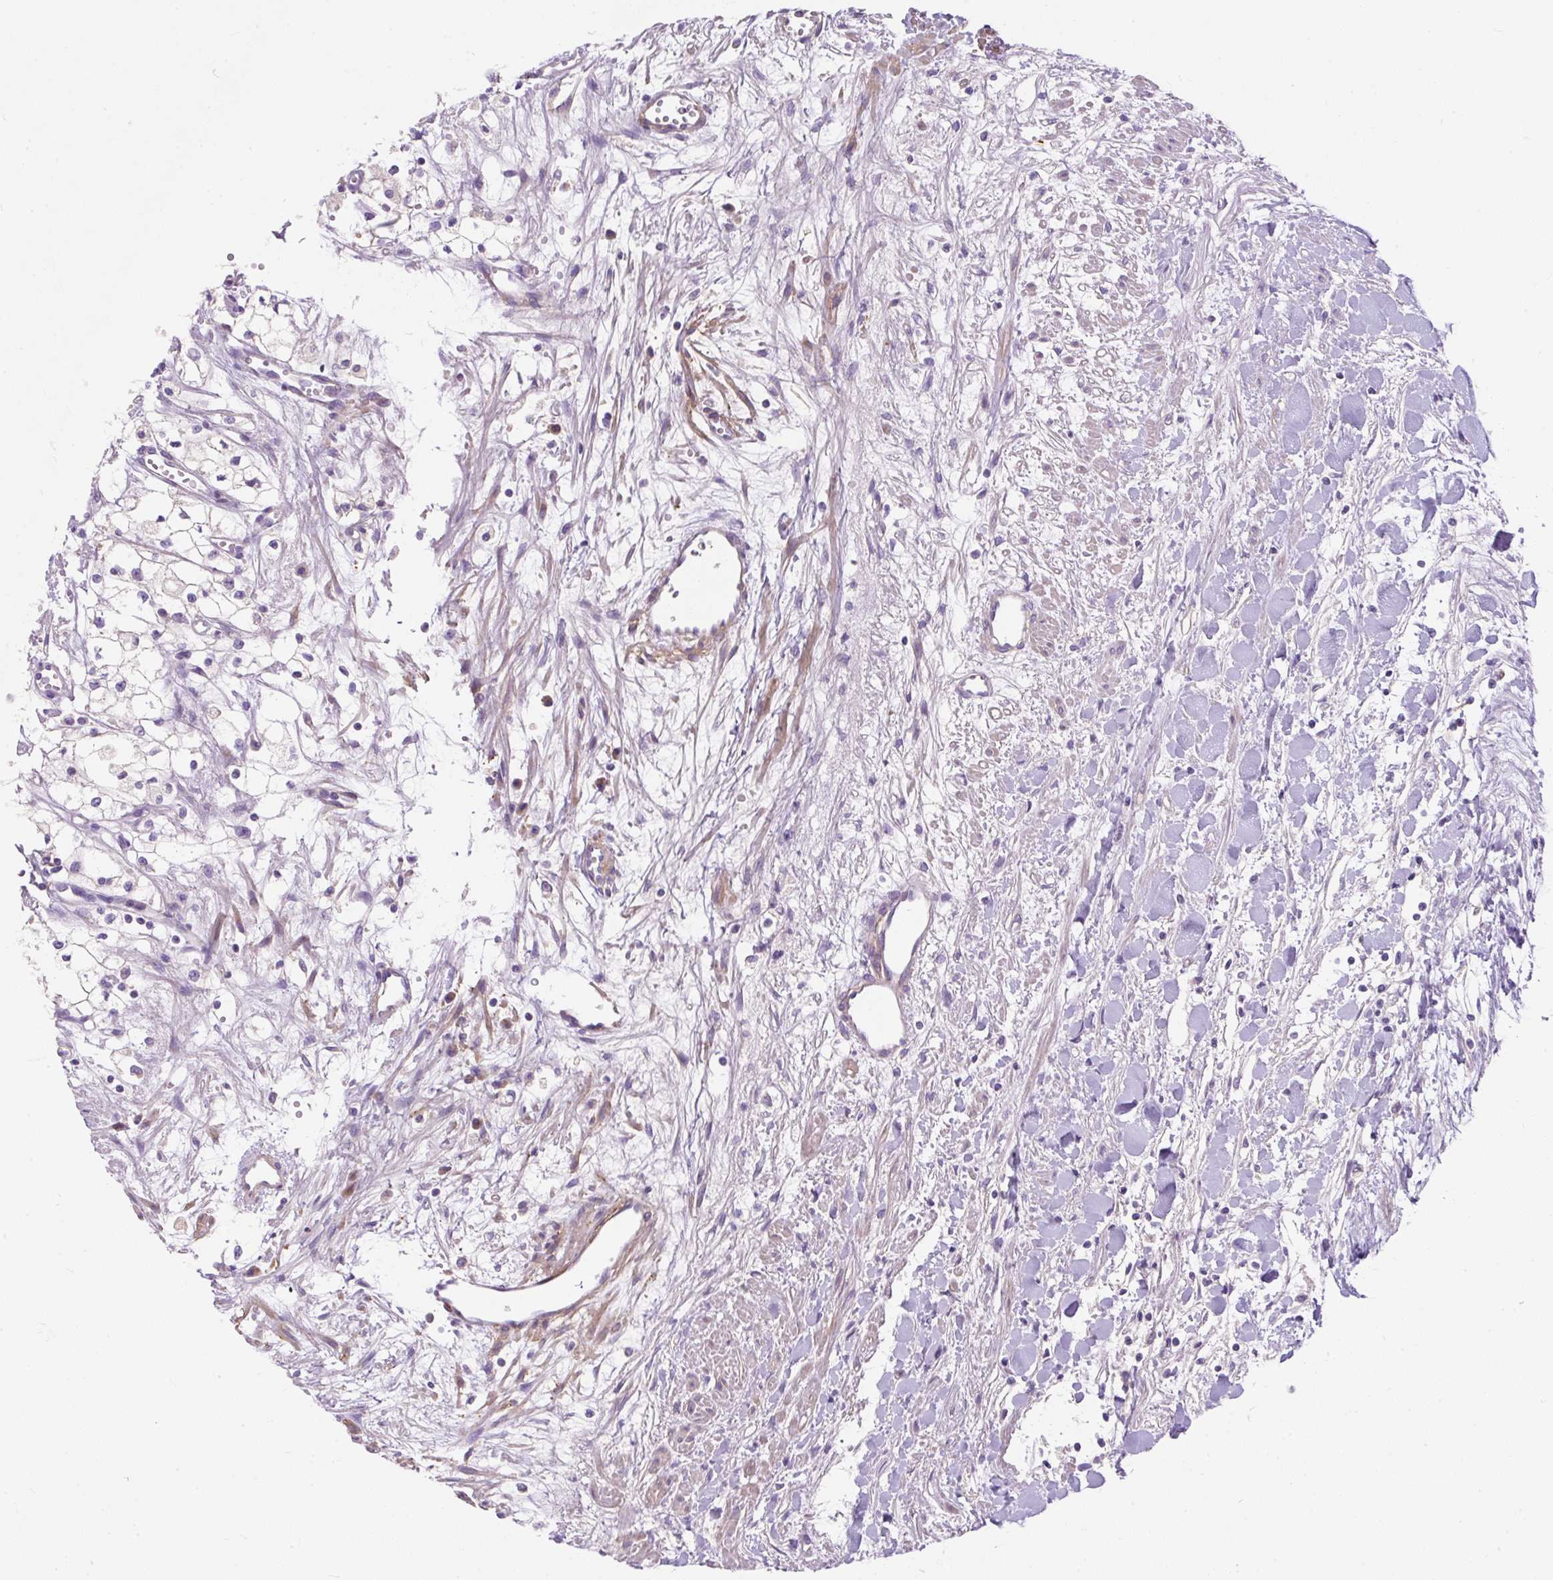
{"staining": {"intensity": "negative", "quantity": "none", "location": "none"}, "tissue": "renal cancer", "cell_type": "Tumor cells", "image_type": "cancer", "snomed": [{"axis": "morphology", "description": "Adenocarcinoma, NOS"}, {"axis": "topography", "description": "Kidney"}], "caption": "This is an immunohistochemistry (IHC) histopathology image of human renal cancer. There is no staining in tumor cells.", "gene": "SUSD5", "patient": {"sex": "male", "age": 59}}